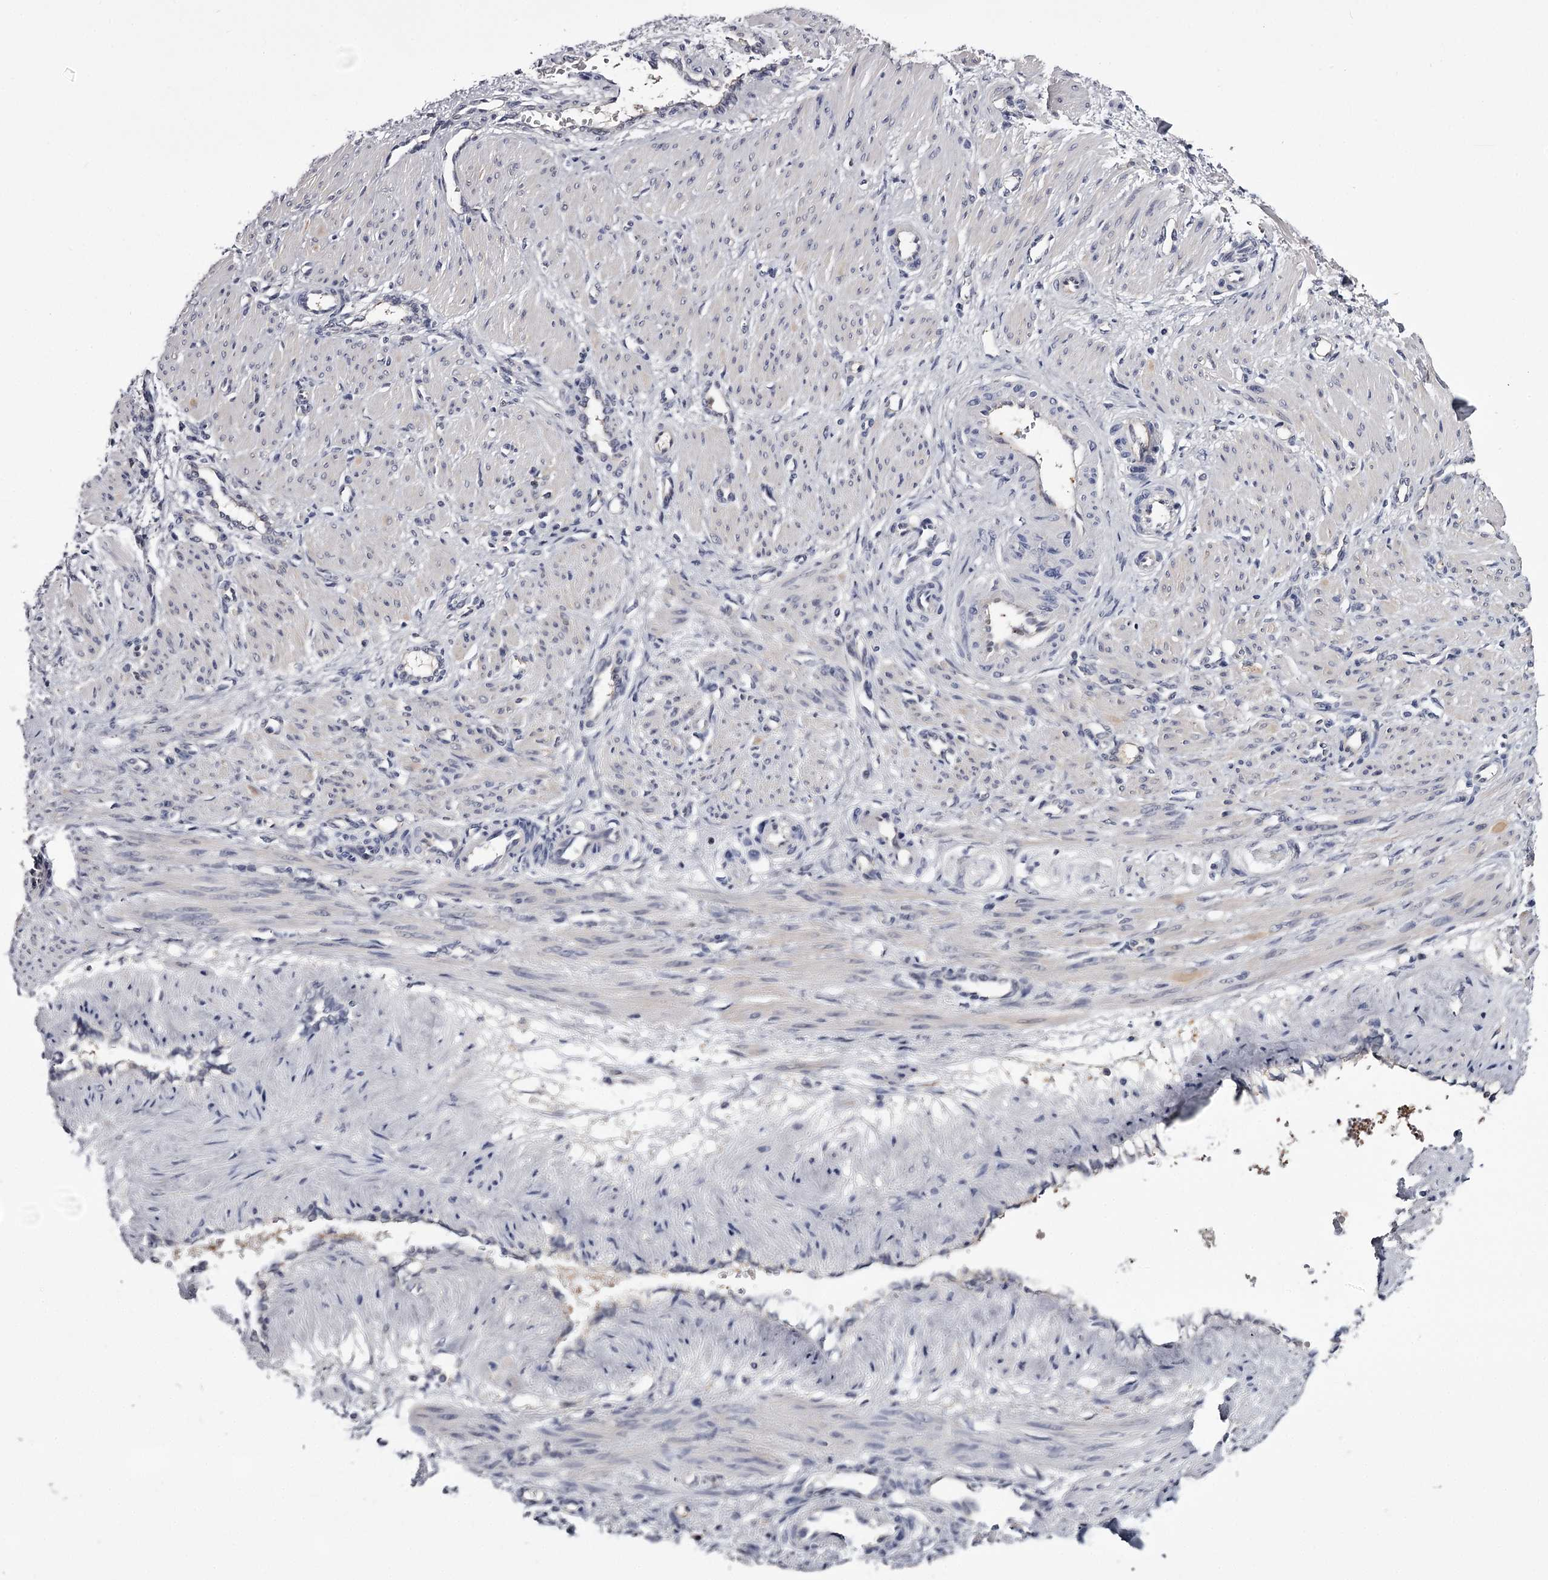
{"staining": {"intensity": "negative", "quantity": "none", "location": "none"}, "tissue": "smooth muscle", "cell_type": "Smooth muscle cells", "image_type": "normal", "snomed": [{"axis": "morphology", "description": "Normal tissue, NOS"}, {"axis": "topography", "description": "Endometrium"}], "caption": "A high-resolution micrograph shows IHC staining of normal smooth muscle, which reveals no significant expression in smooth muscle cells. The staining is performed using DAB brown chromogen with nuclei counter-stained in using hematoxylin.", "gene": "GSTO1", "patient": {"sex": "female", "age": 33}}